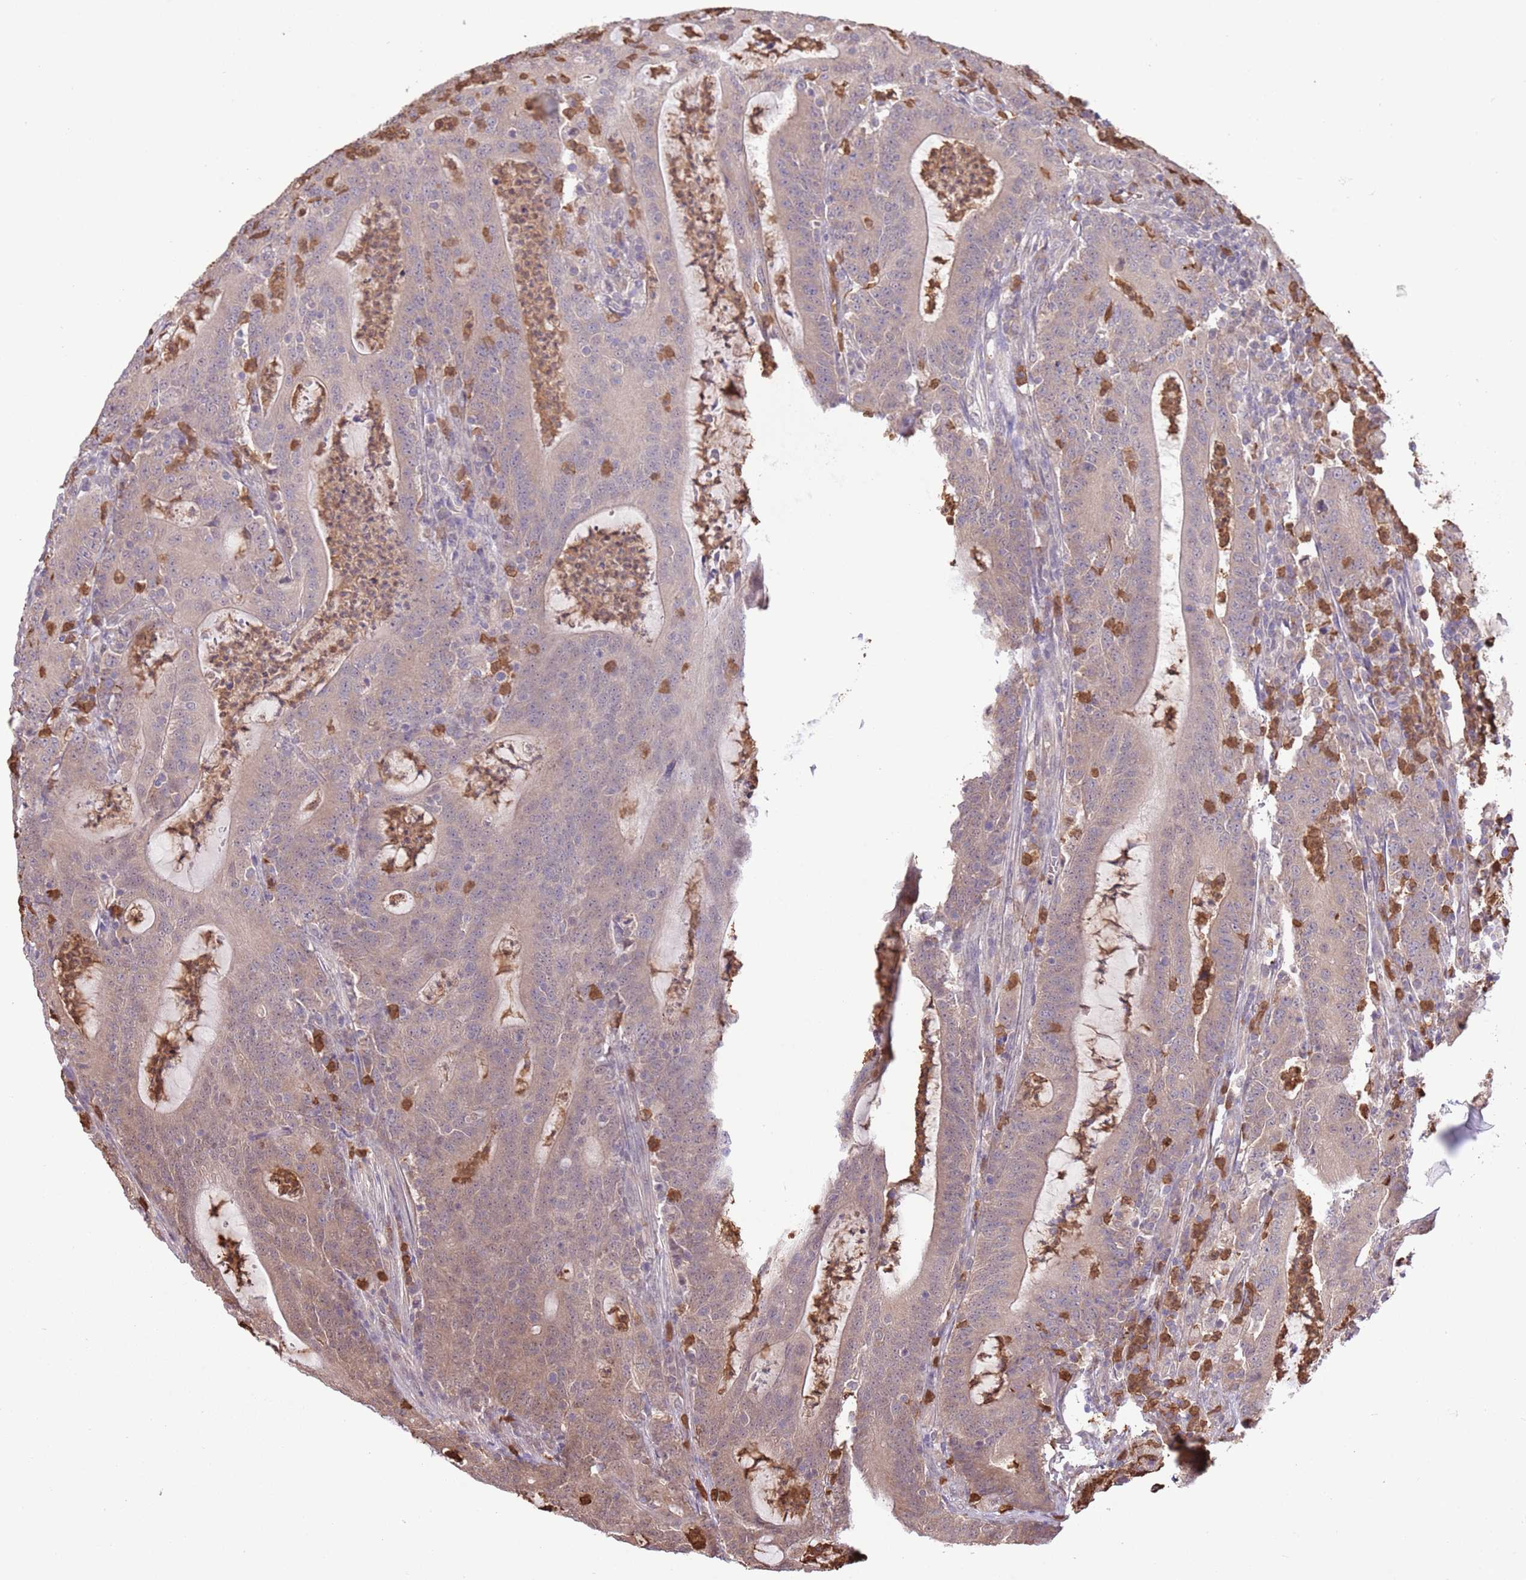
{"staining": {"intensity": "weak", "quantity": "<25%", "location": "cytoplasmic/membranous"}, "tissue": "colorectal cancer", "cell_type": "Tumor cells", "image_type": "cancer", "snomed": [{"axis": "morphology", "description": "Adenocarcinoma, NOS"}, {"axis": "topography", "description": "Colon"}], "caption": "Immunohistochemistry (IHC) photomicrograph of neoplastic tissue: human colorectal adenocarcinoma stained with DAB (3,3'-diaminobenzidine) reveals no significant protein positivity in tumor cells.", "gene": "AMIGO1", "patient": {"sex": "male", "age": 83}}